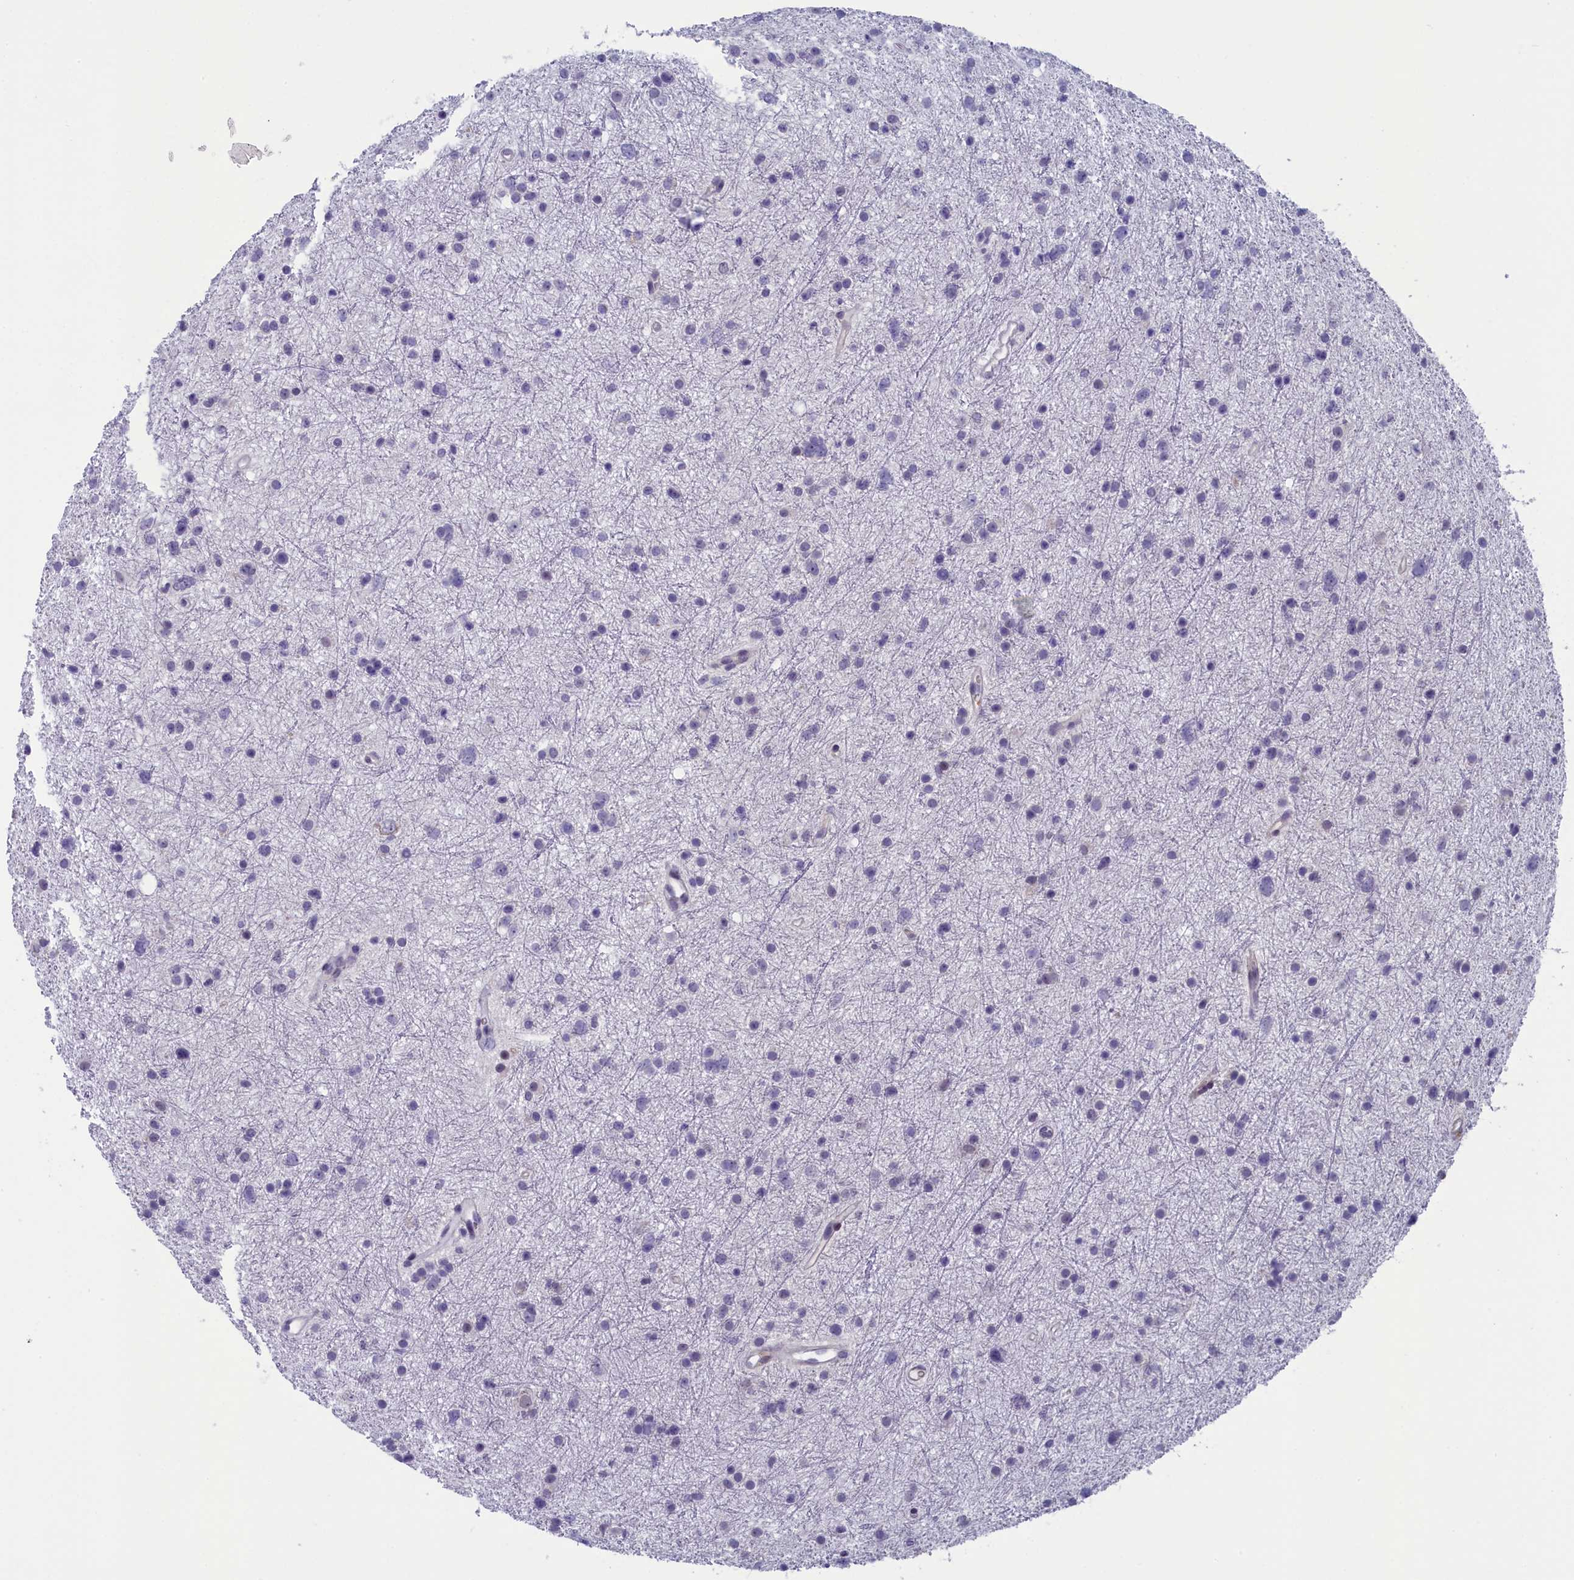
{"staining": {"intensity": "negative", "quantity": "none", "location": "none"}, "tissue": "glioma", "cell_type": "Tumor cells", "image_type": "cancer", "snomed": [{"axis": "morphology", "description": "Glioma, malignant, Low grade"}, {"axis": "topography", "description": "Cerebral cortex"}], "caption": "High magnification brightfield microscopy of low-grade glioma (malignant) stained with DAB (3,3'-diaminobenzidine) (brown) and counterstained with hematoxylin (blue): tumor cells show no significant staining.", "gene": "AIFM2", "patient": {"sex": "female", "age": 39}}